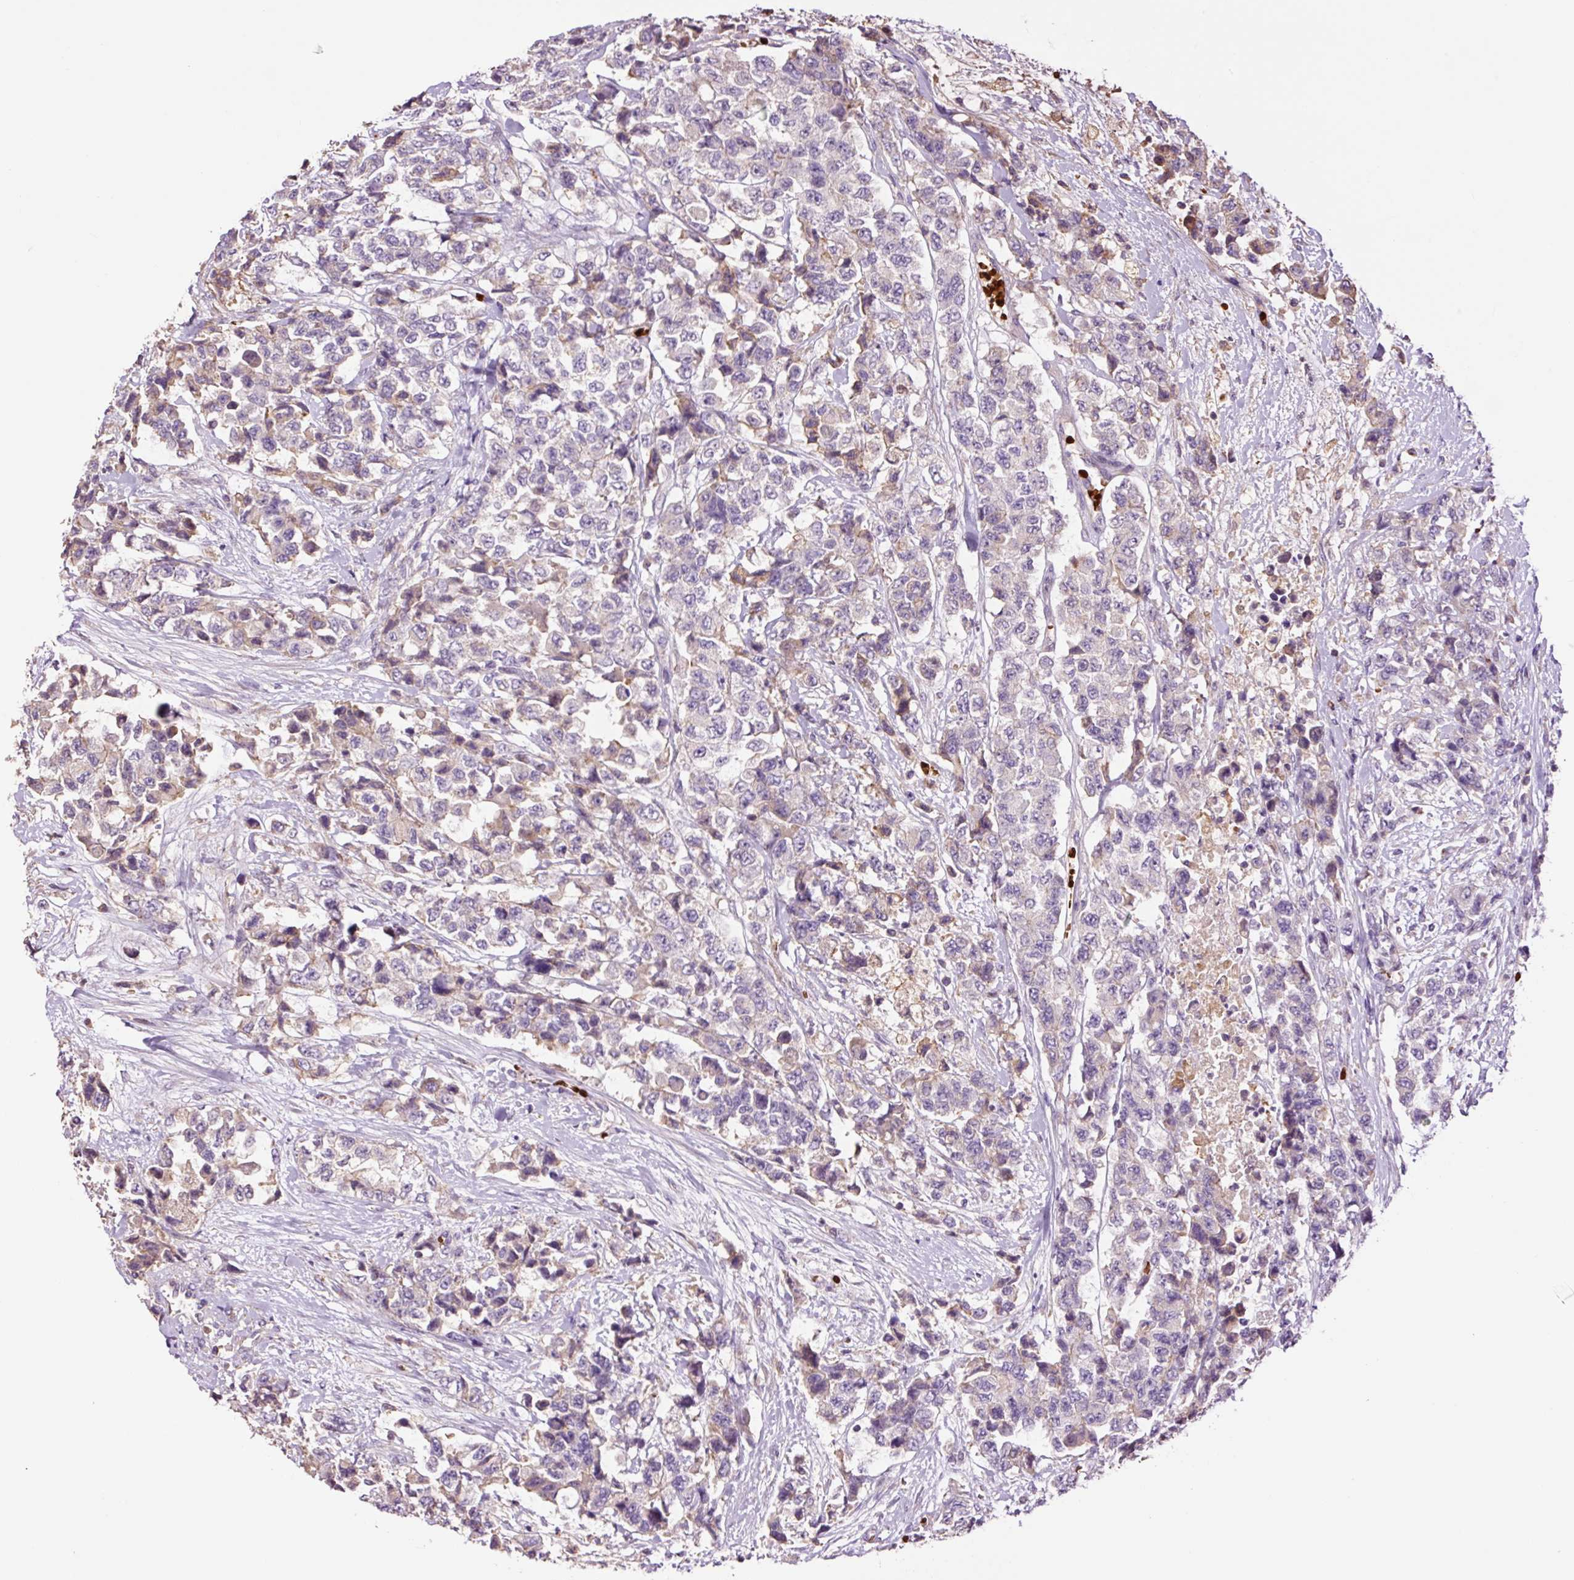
{"staining": {"intensity": "weak", "quantity": "<25%", "location": "cytoplasmic/membranous"}, "tissue": "urothelial cancer", "cell_type": "Tumor cells", "image_type": "cancer", "snomed": [{"axis": "morphology", "description": "Urothelial carcinoma, High grade"}, {"axis": "topography", "description": "Urinary bladder"}], "caption": "High magnification brightfield microscopy of urothelial cancer stained with DAB (3,3'-diaminobenzidine) (brown) and counterstained with hematoxylin (blue): tumor cells show no significant positivity.", "gene": "TMEM235", "patient": {"sex": "female", "age": 78}}